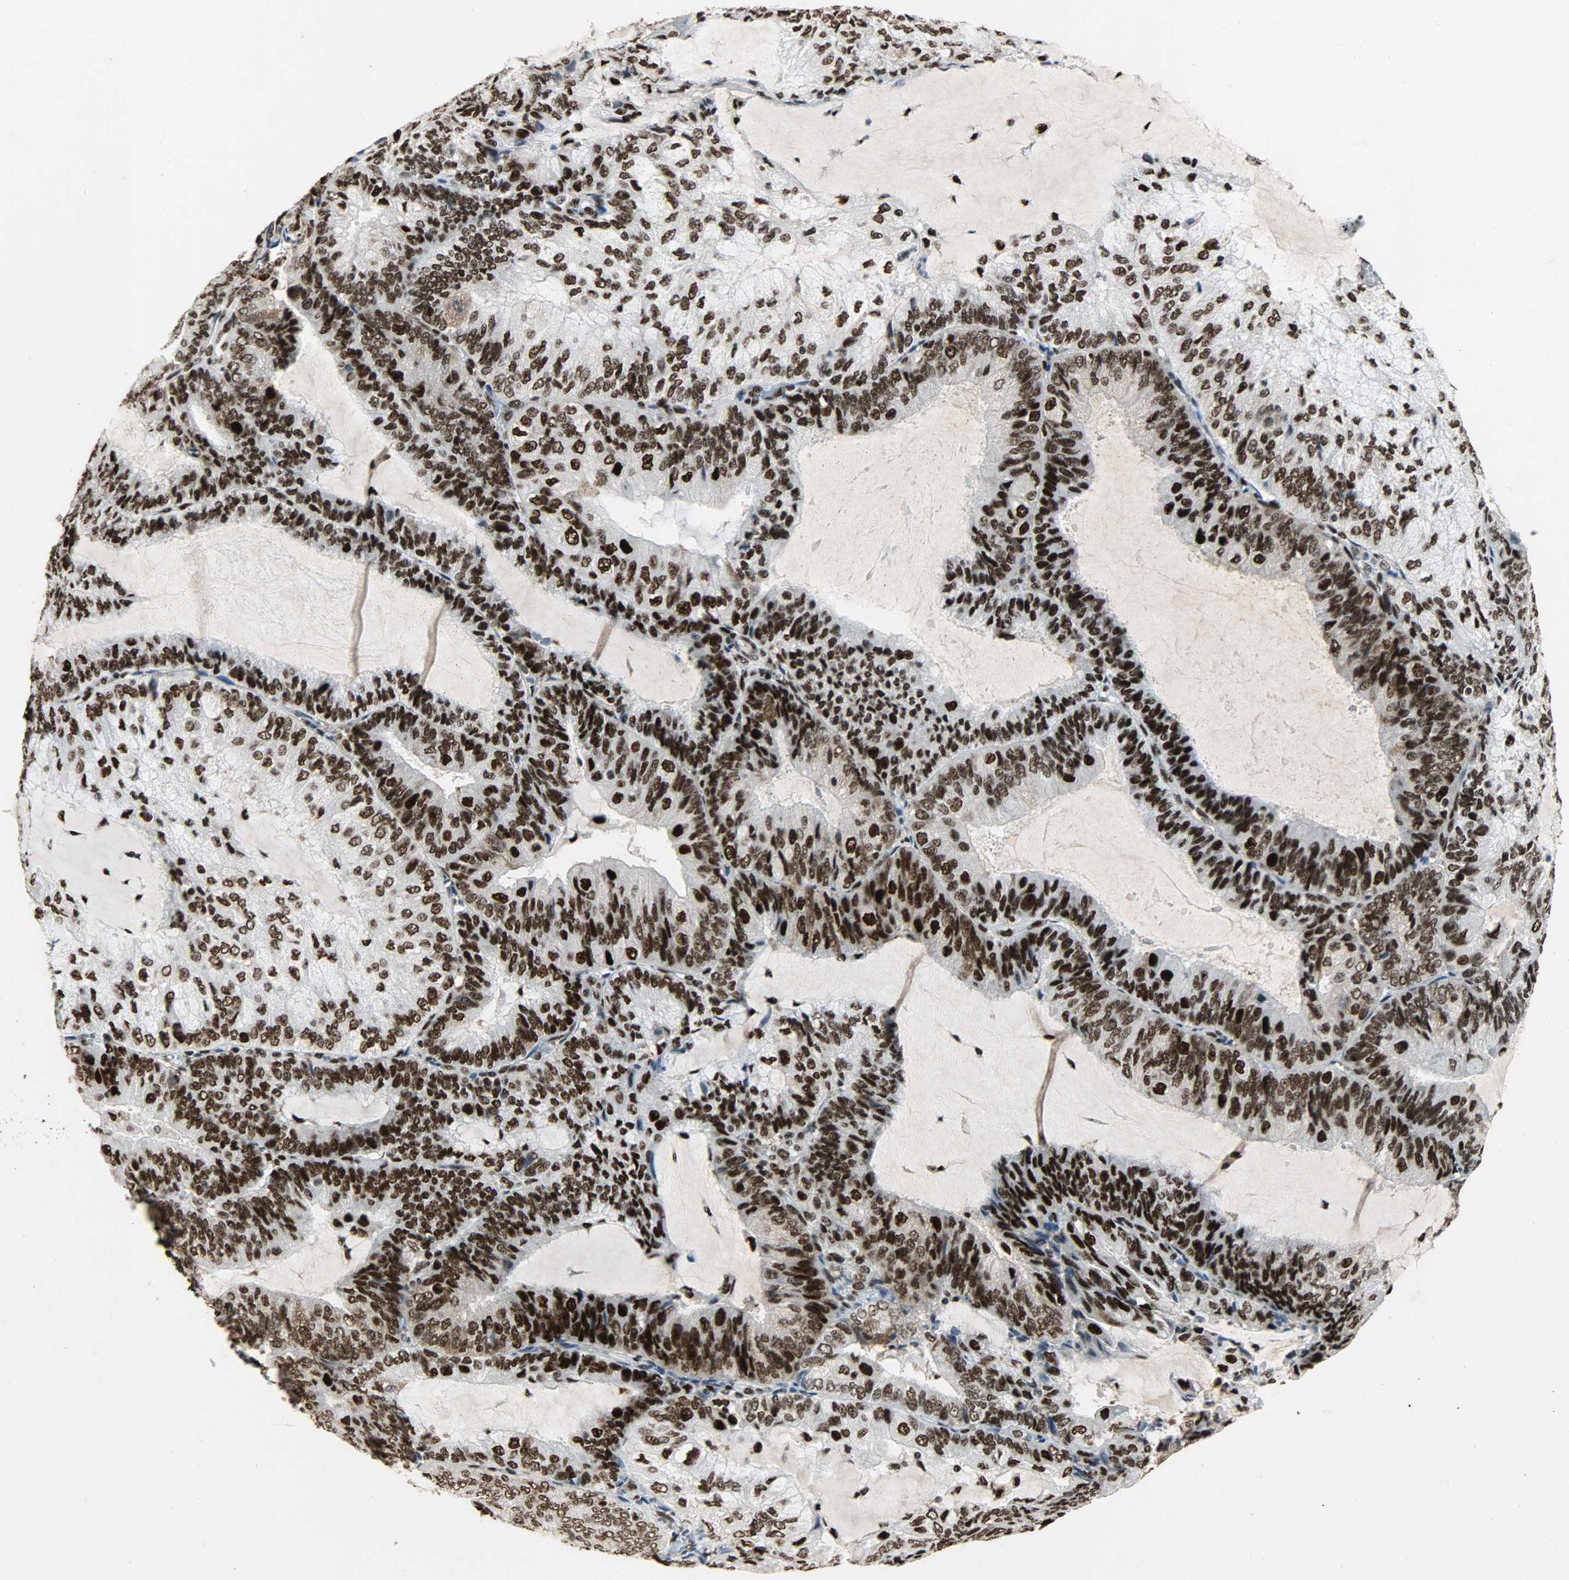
{"staining": {"intensity": "strong", "quantity": ">75%", "location": "cytoplasmic/membranous,nuclear"}, "tissue": "endometrial cancer", "cell_type": "Tumor cells", "image_type": "cancer", "snomed": [{"axis": "morphology", "description": "Adenocarcinoma, NOS"}, {"axis": "topography", "description": "Endometrium"}], "caption": "Protein expression analysis of adenocarcinoma (endometrial) demonstrates strong cytoplasmic/membranous and nuclear expression in about >75% of tumor cells.", "gene": "SSB", "patient": {"sex": "female", "age": 81}}